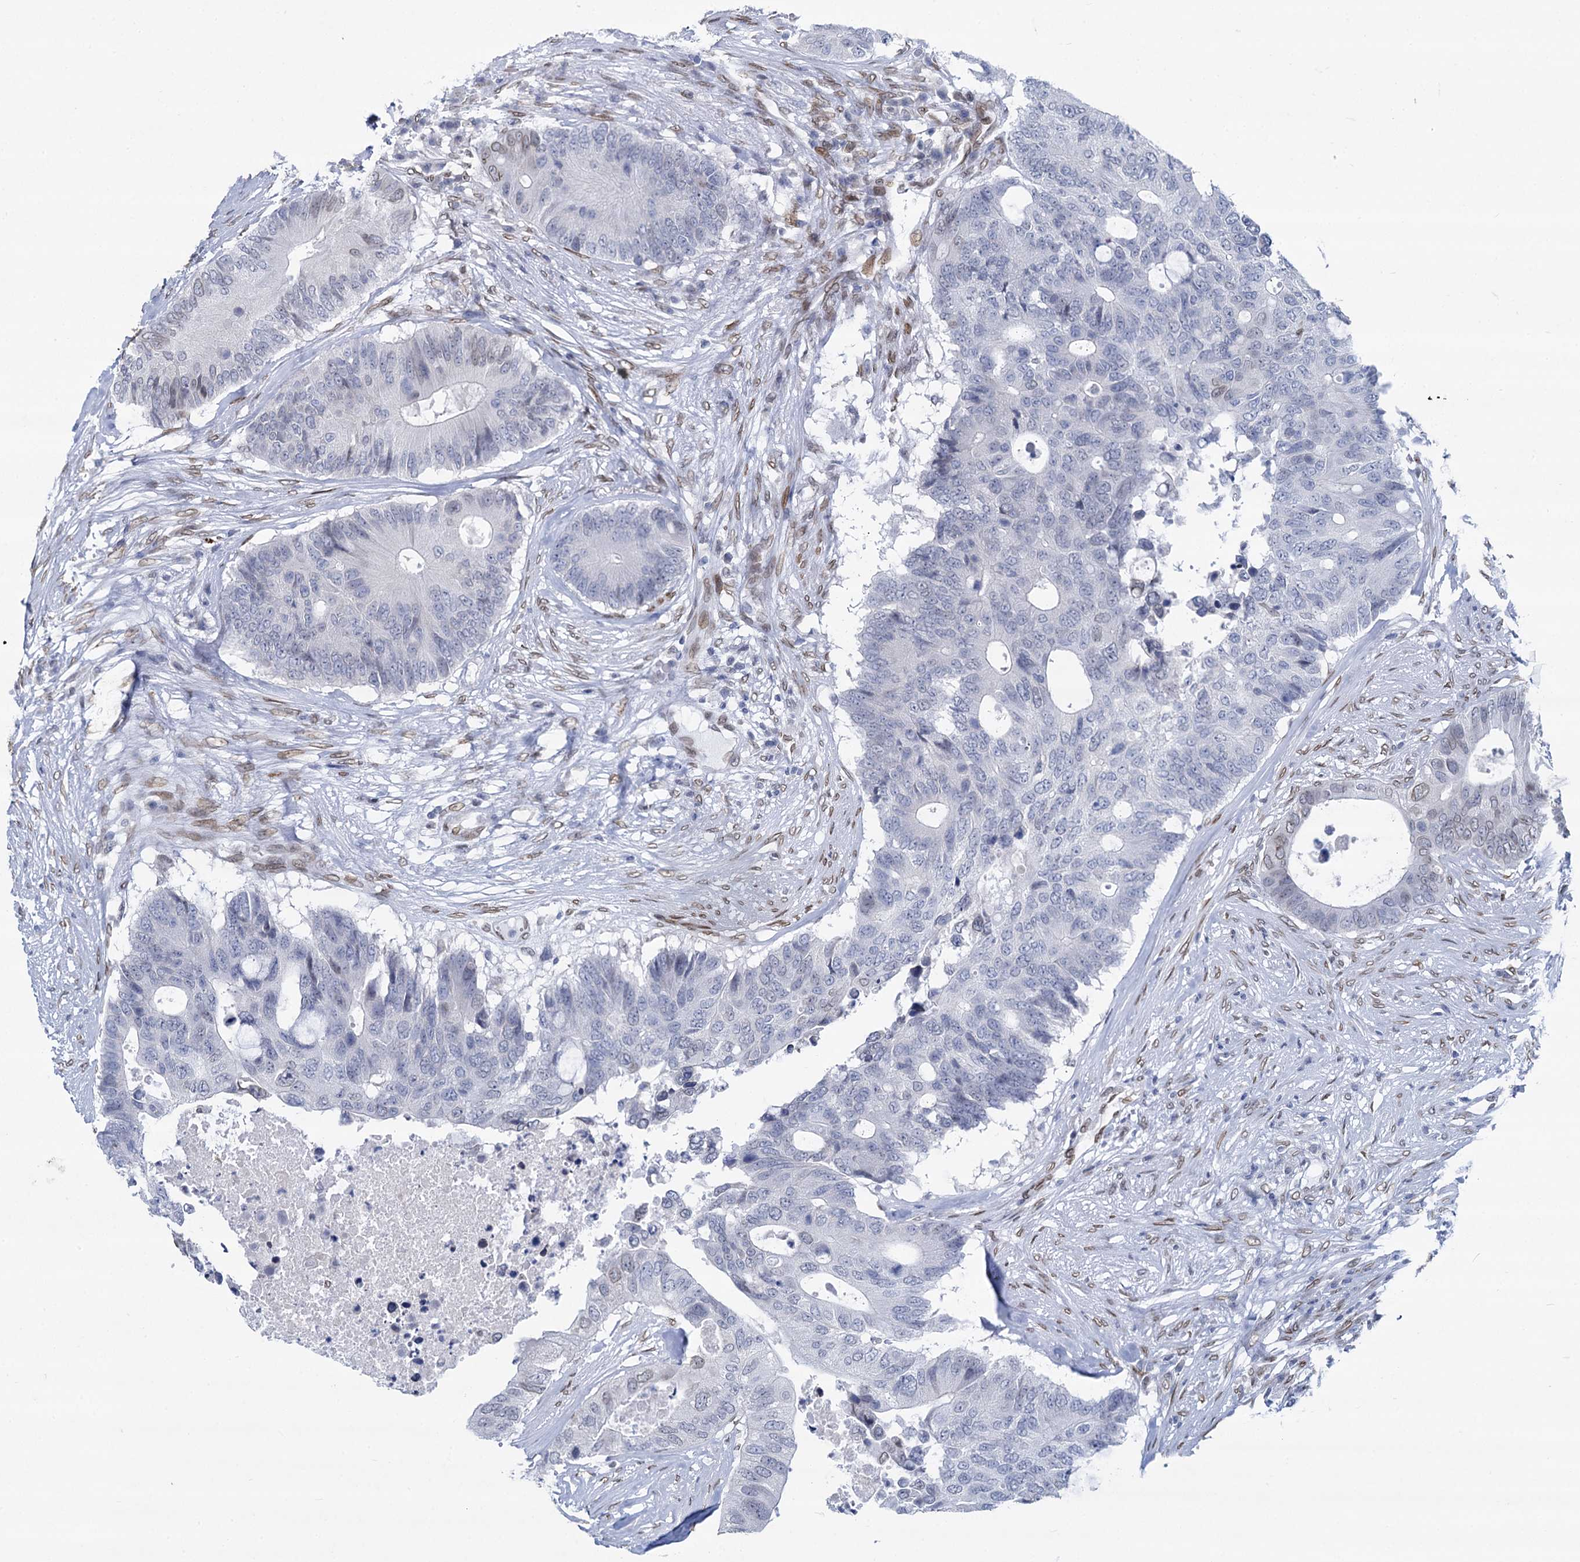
{"staining": {"intensity": "negative", "quantity": "none", "location": "none"}, "tissue": "colorectal cancer", "cell_type": "Tumor cells", "image_type": "cancer", "snomed": [{"axis": "morphology", "description": "Adenocarcinoma, NOS"}, {"axis": "topography", "description": "Colon"}], "caption": "Immunohistochemistry (IHC) photomicrograph of adenocarcinoma (colorectal) stained for a protein (brown), which exhibits no positivity in tumor cells.", "gene": "PRSS35", "patient": {"sex": "male", "age": 71}}